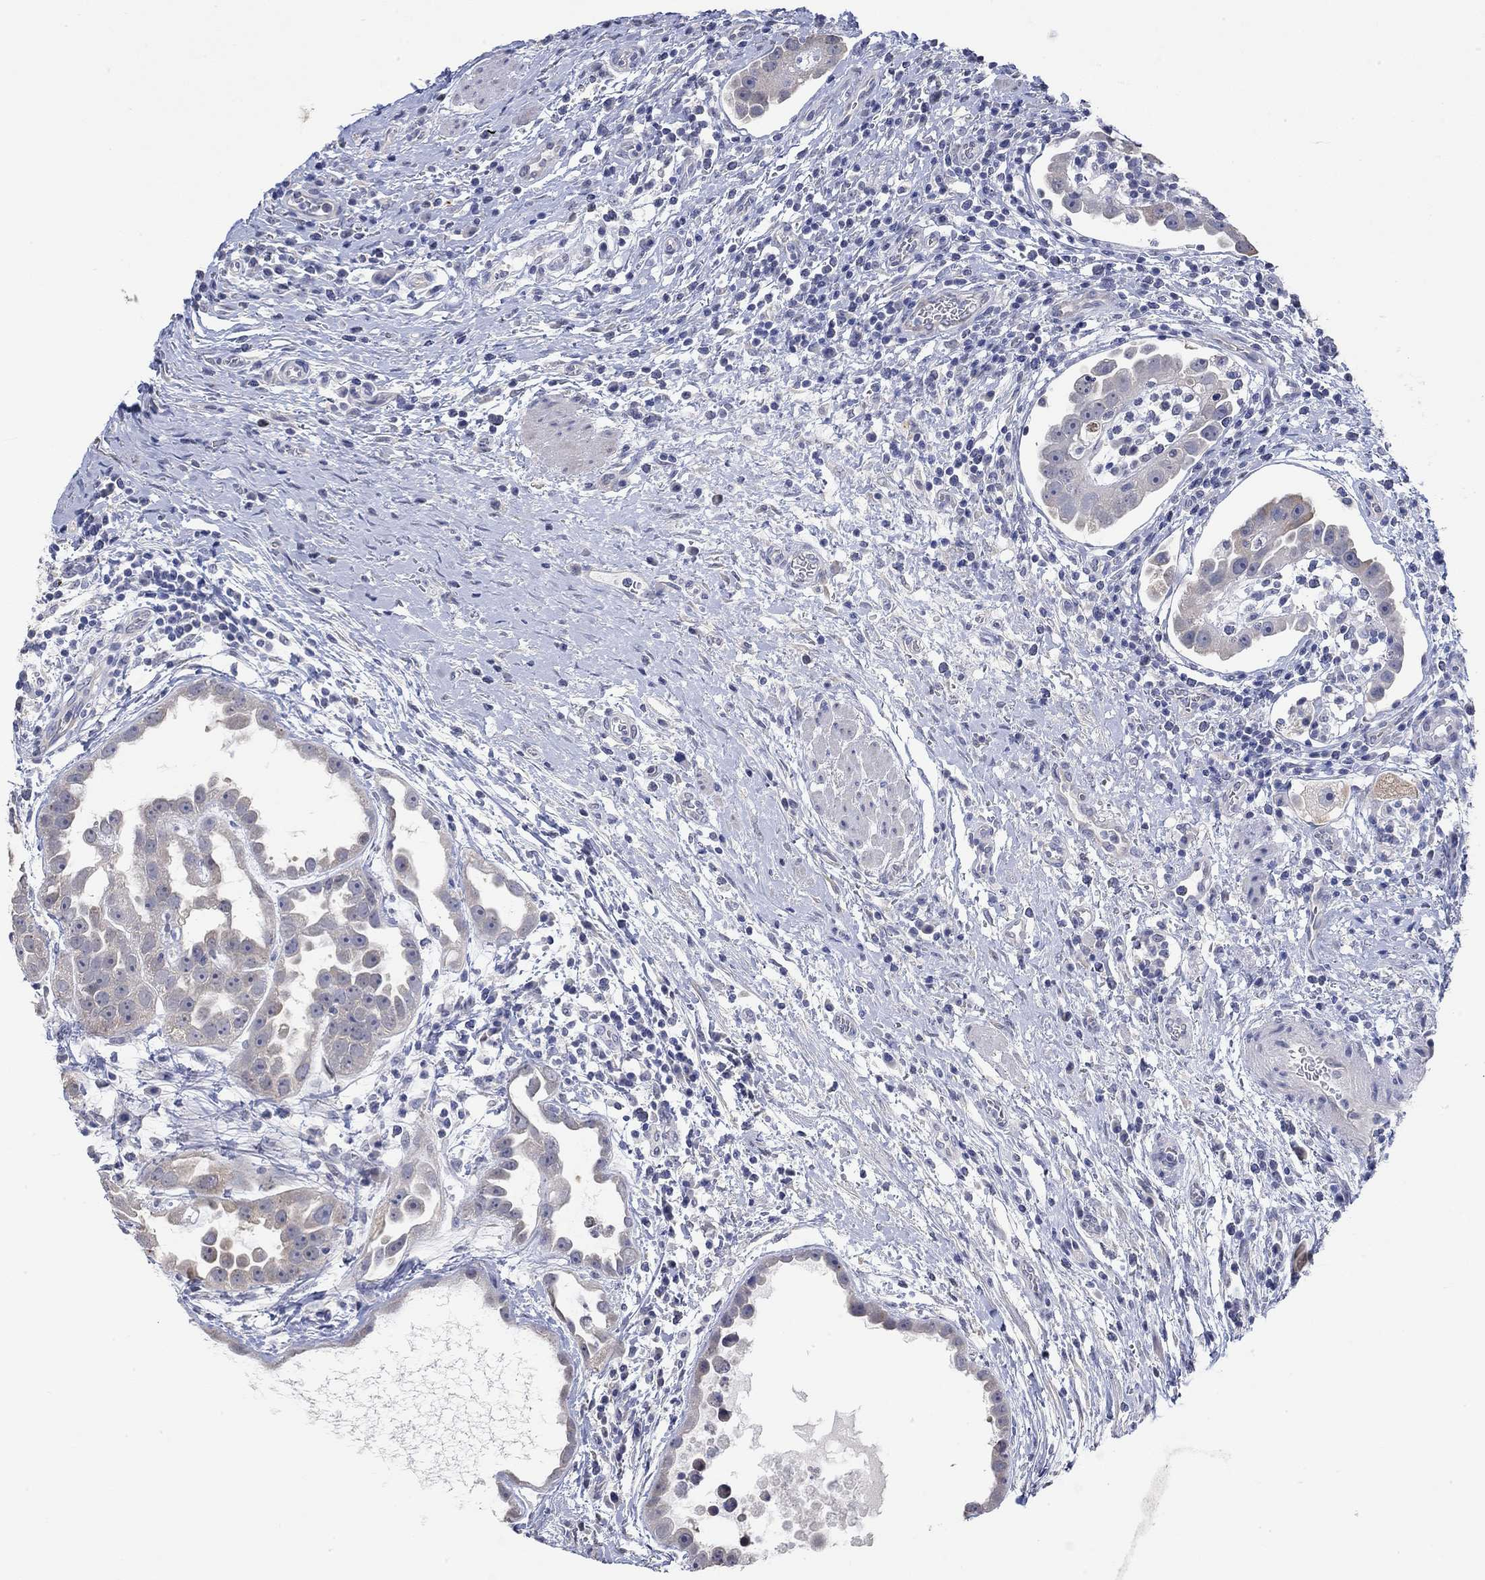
{"staining": {"intensity": "weak", "quantity": "<25%", "location": "cytoplasmic/membranous"}, "tissue": "urothelial cancer", "cell_type": "Tumor cells", "image_type": "cancer", "snomed": [{"axis": "morphology", "description": "Urothelial carcinoma, High grade"}, {"axis": "topography", "description": "Urinary bladder"}], "caption": "The photomicrograph demonstrates no significant positivity in tumor cells of urothelial cancer. Nuclei are stained in blue.", "gene": "PNMA5", "patient": {"sex": "female", "age": 41}}